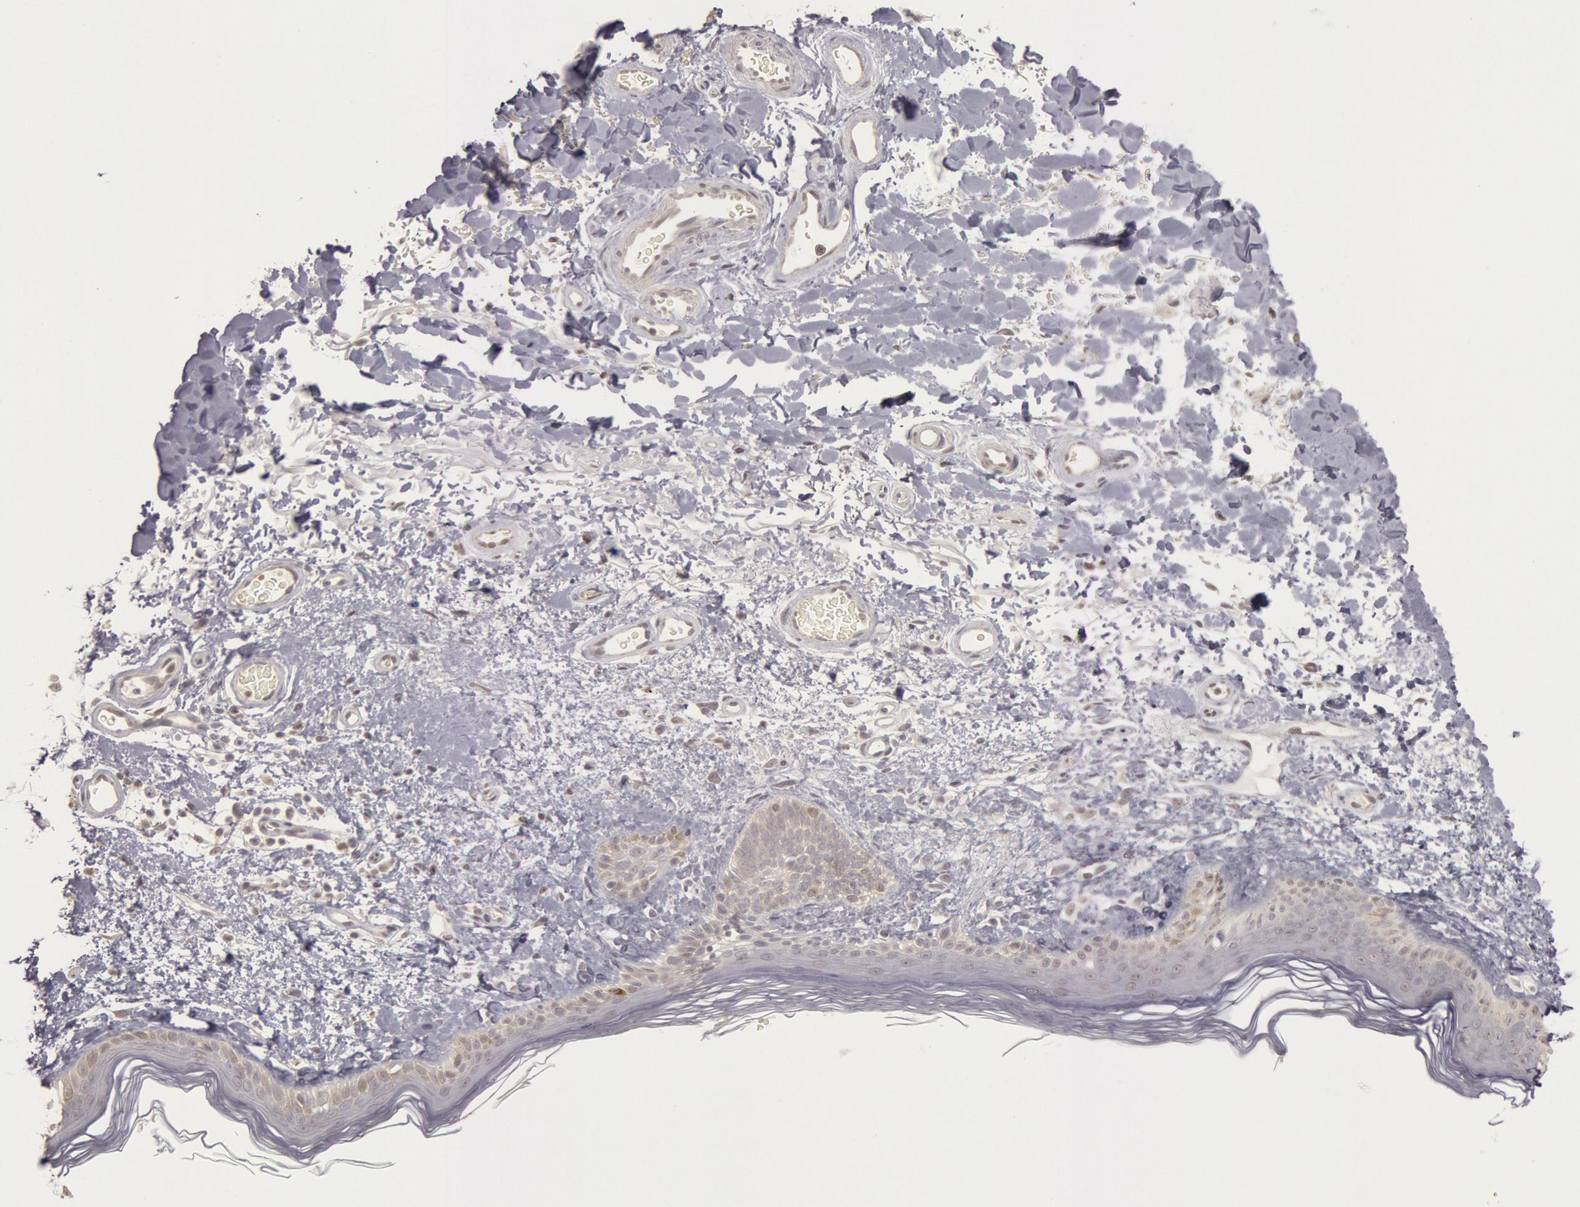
{"staining": {"intensity": "negative", "quantity": "none", "location": "none"}, "tissue": "skin", "cell_type": "Fibroblasts", "image_type": "normal", "snomed": [{"axis": "morphology", "description": "Normal tissue, NOS"}, {"axis": "topography", "description": "Skin"}], "caption": "An IHC histopathology image of unremarkable skin is shown. There is no staining in fibroblasts of skin.", "gene": "RIMBP3B", "patient": {"sex": "male", "age": 63}}